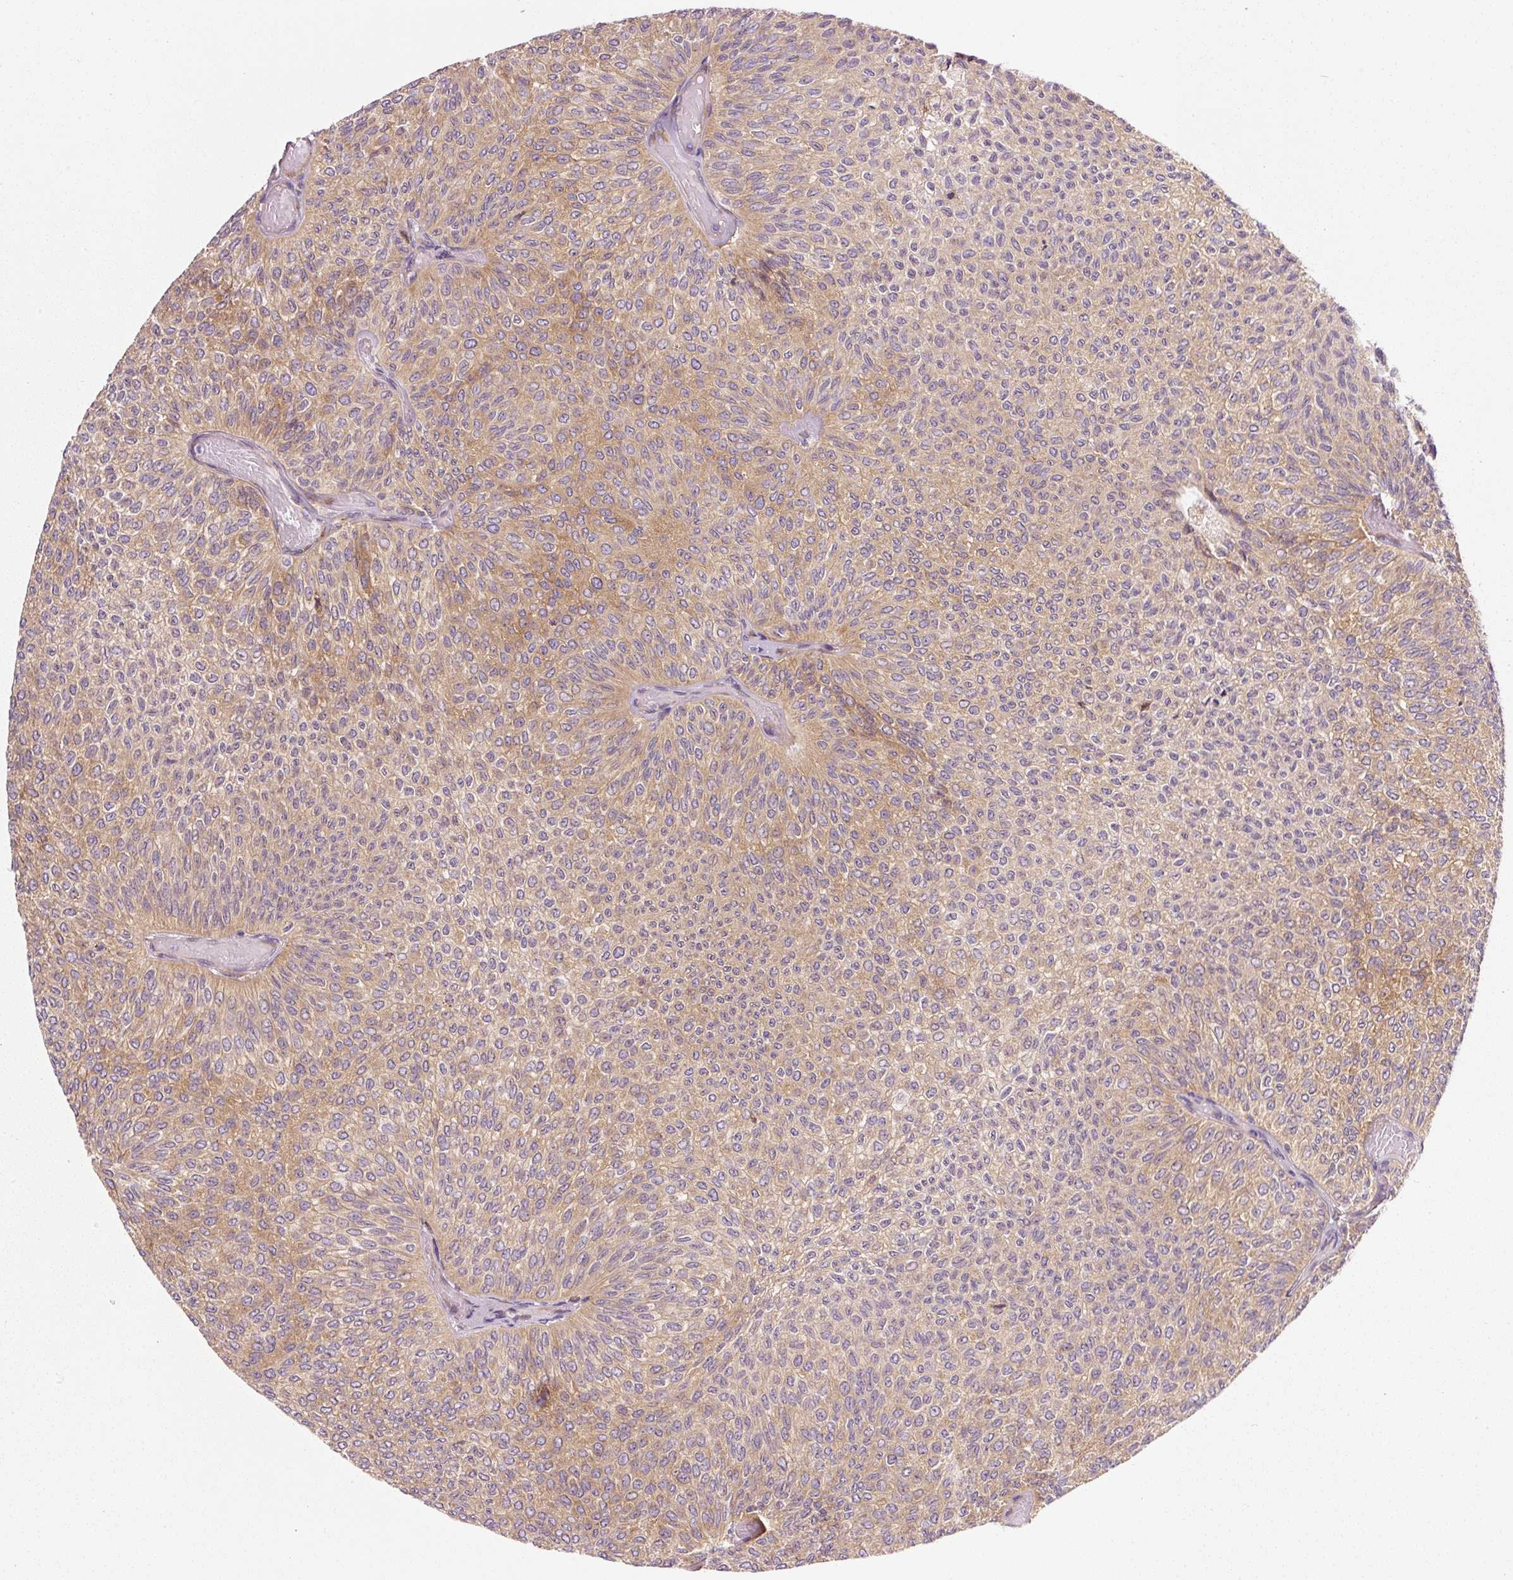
{"staining": {"intensity": "weak", "quantity": ">75%", "location": "cytoplasmic/membranous"}, "tissue": "urothelial cancer", "cell_type": "Tumor cells", "image_type": "cancer", "snomed": [{"axis": "morphology", "description": "Urothelial carcinoma, Low grade"}, {"axis": "topography", "description": "Urinary bladder"}], "caption": "This image reveals urothelial cancer stained with immunohistochemistry (IHC) to label a protein in brown. The cytoplasmic/membranous of tumor cells show weak positivity for the protein. Nuclei are counter-stained blue.", "gene": "RPL10A", "patient": {"sex": "male", "age": 78}}